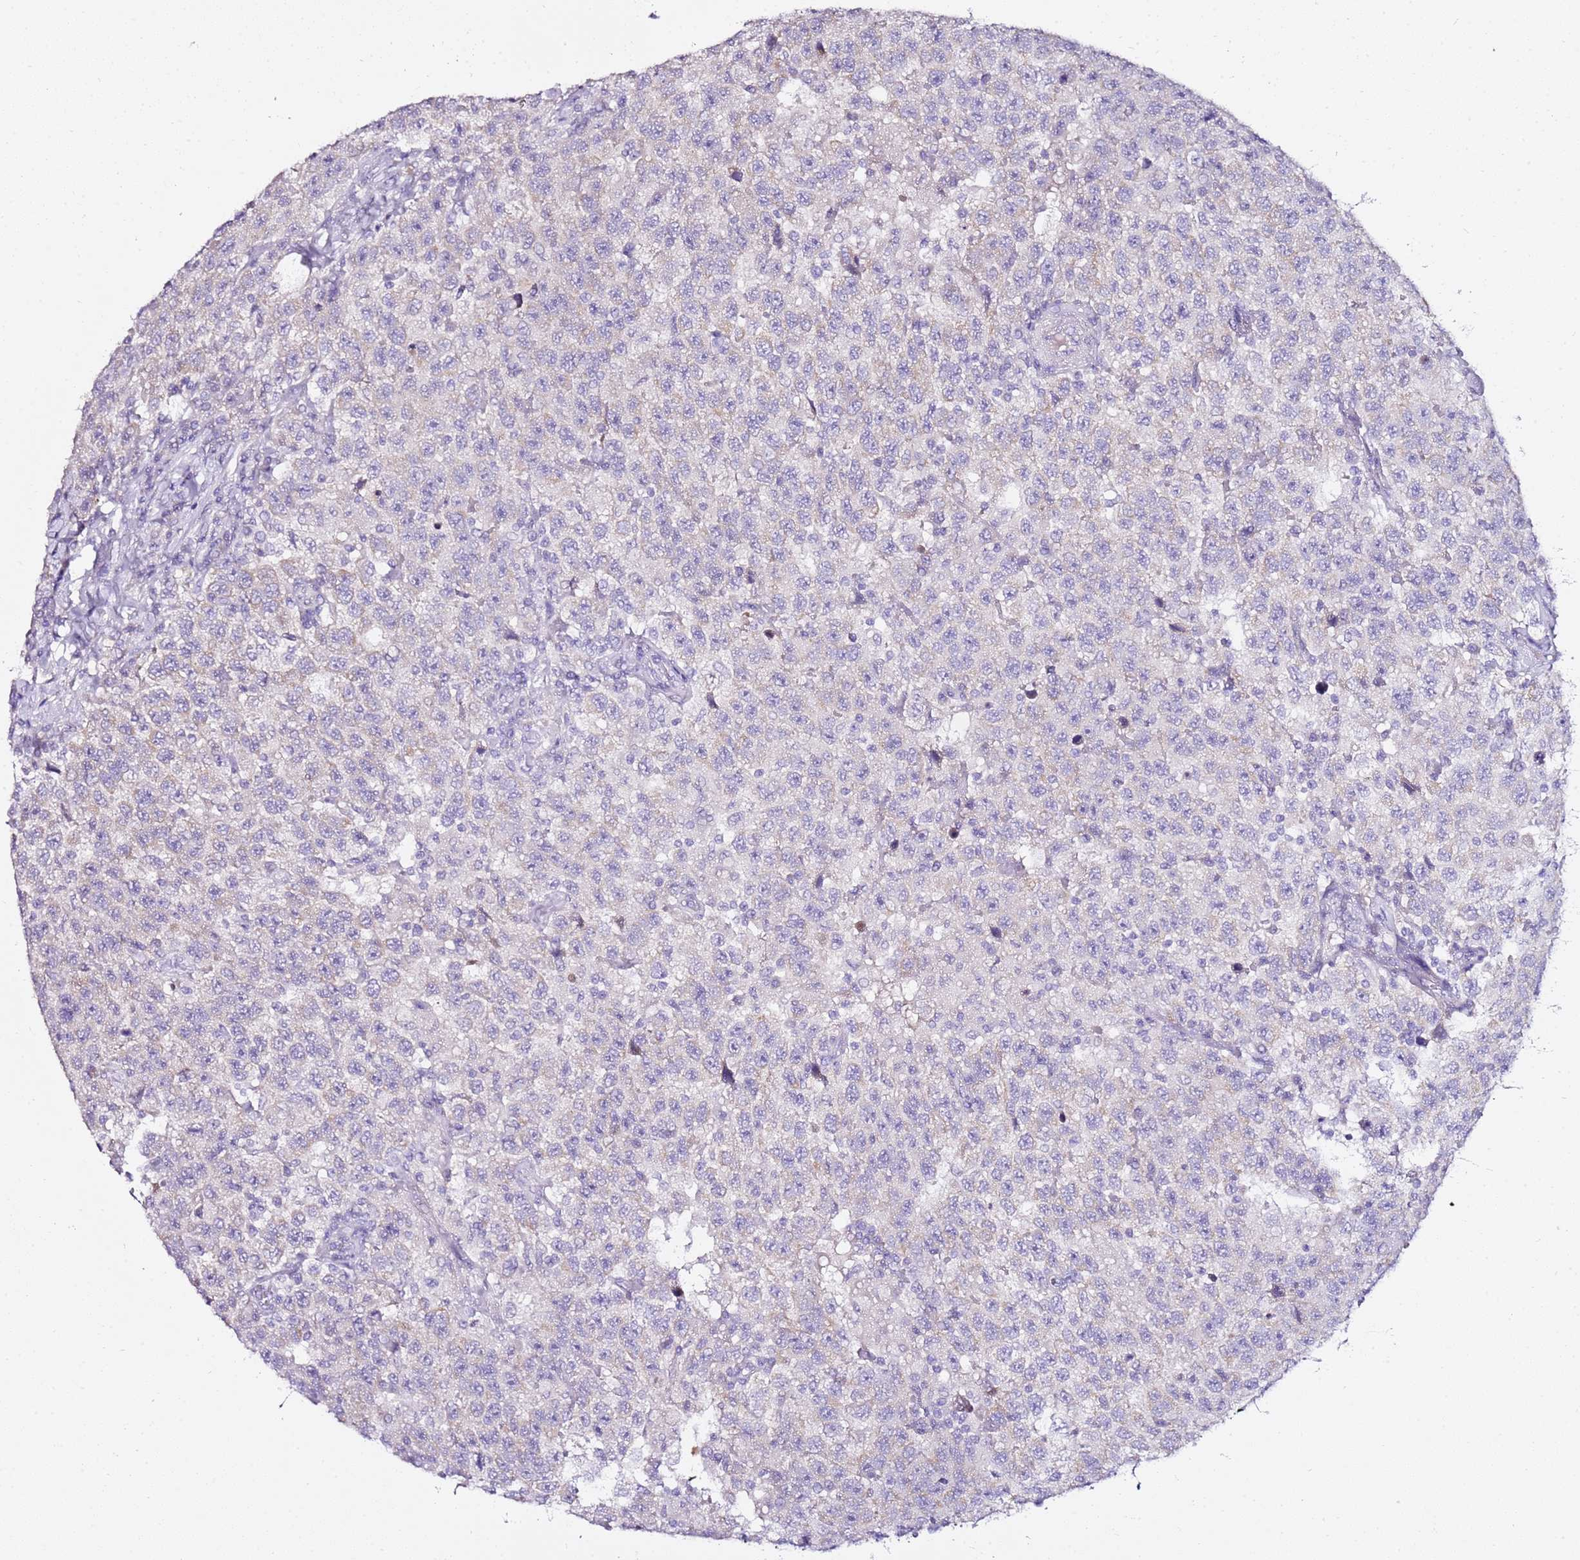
{"staining": {"intensity": "negative", "quantity": "none", "location": "none"}, "tissue": "testis cancer", "cell_type": "Tumor cells", "image_type": "cancer", "snomed": [{"axis": "morphology", "description": "Seminoma, NOS"}, {"axis": "topography", "description": "Testis"}], "caption": "IHC of testis cancer exhibits no staining in tumor cells.", "gene": "MYBPC3", "patient": {"sex": "male", "age": 41}}